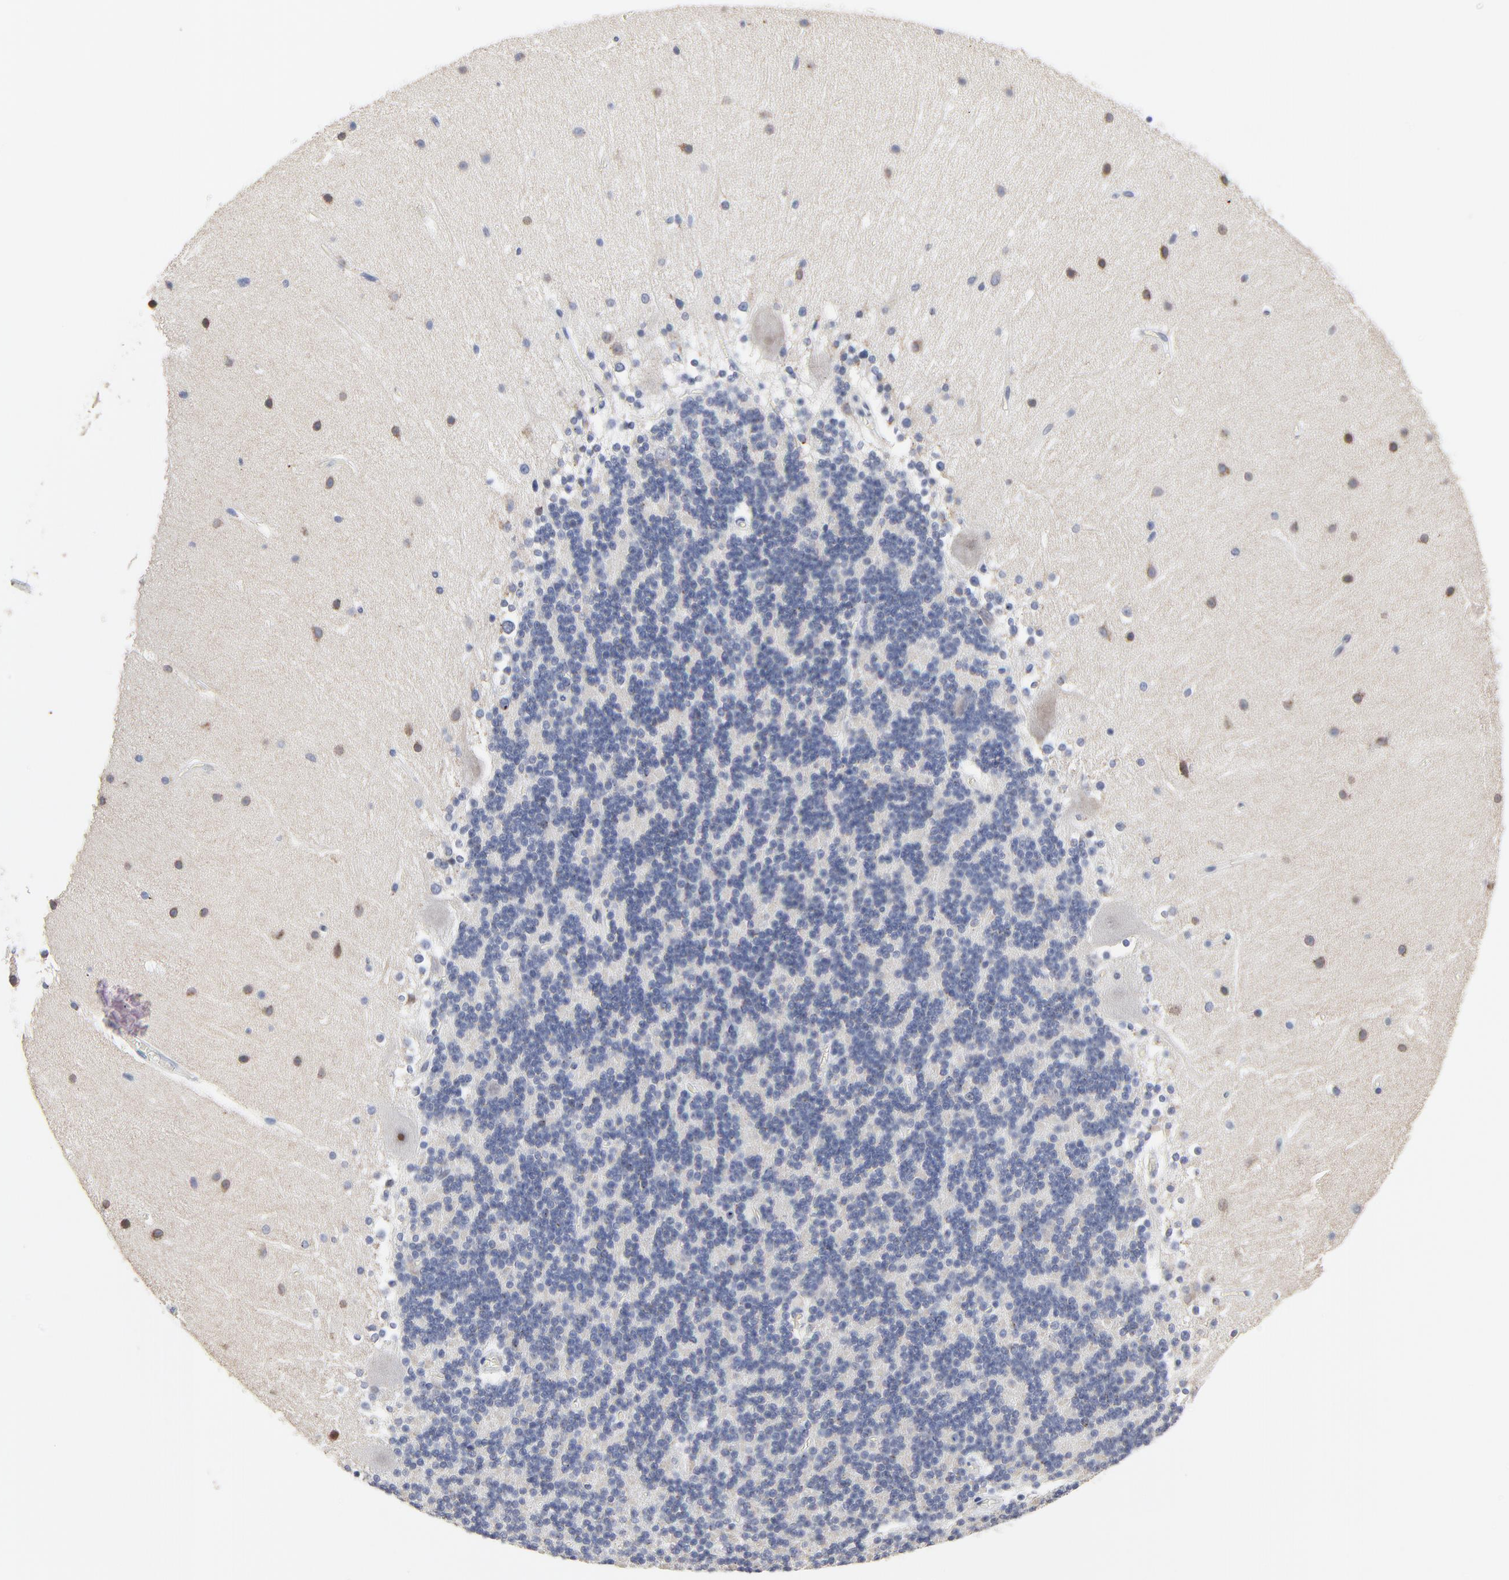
{"staining": {"intensity": "negative", "quantity": "none", "location": "none"}, "tissue": "cerebellum", "cell_type": "Cells in granular layer", "image_type": "normal", "snomed": [{"axis": "morphology", "description": "Normal tissue, NOS"}, {"axis": "topography", "description": "Cerebellum"}], "caption": "Immunohistochemical staining of unremarkable cerebellum reveals no significant expression in cells in granular layer. (Brightfield microscopy of DAB (3,3'-diaminobenzidine) immunohistochemistry (IHC) at high magnification).", "gene": "LNX1", "patient": {"sex": "female", "age": 19}}